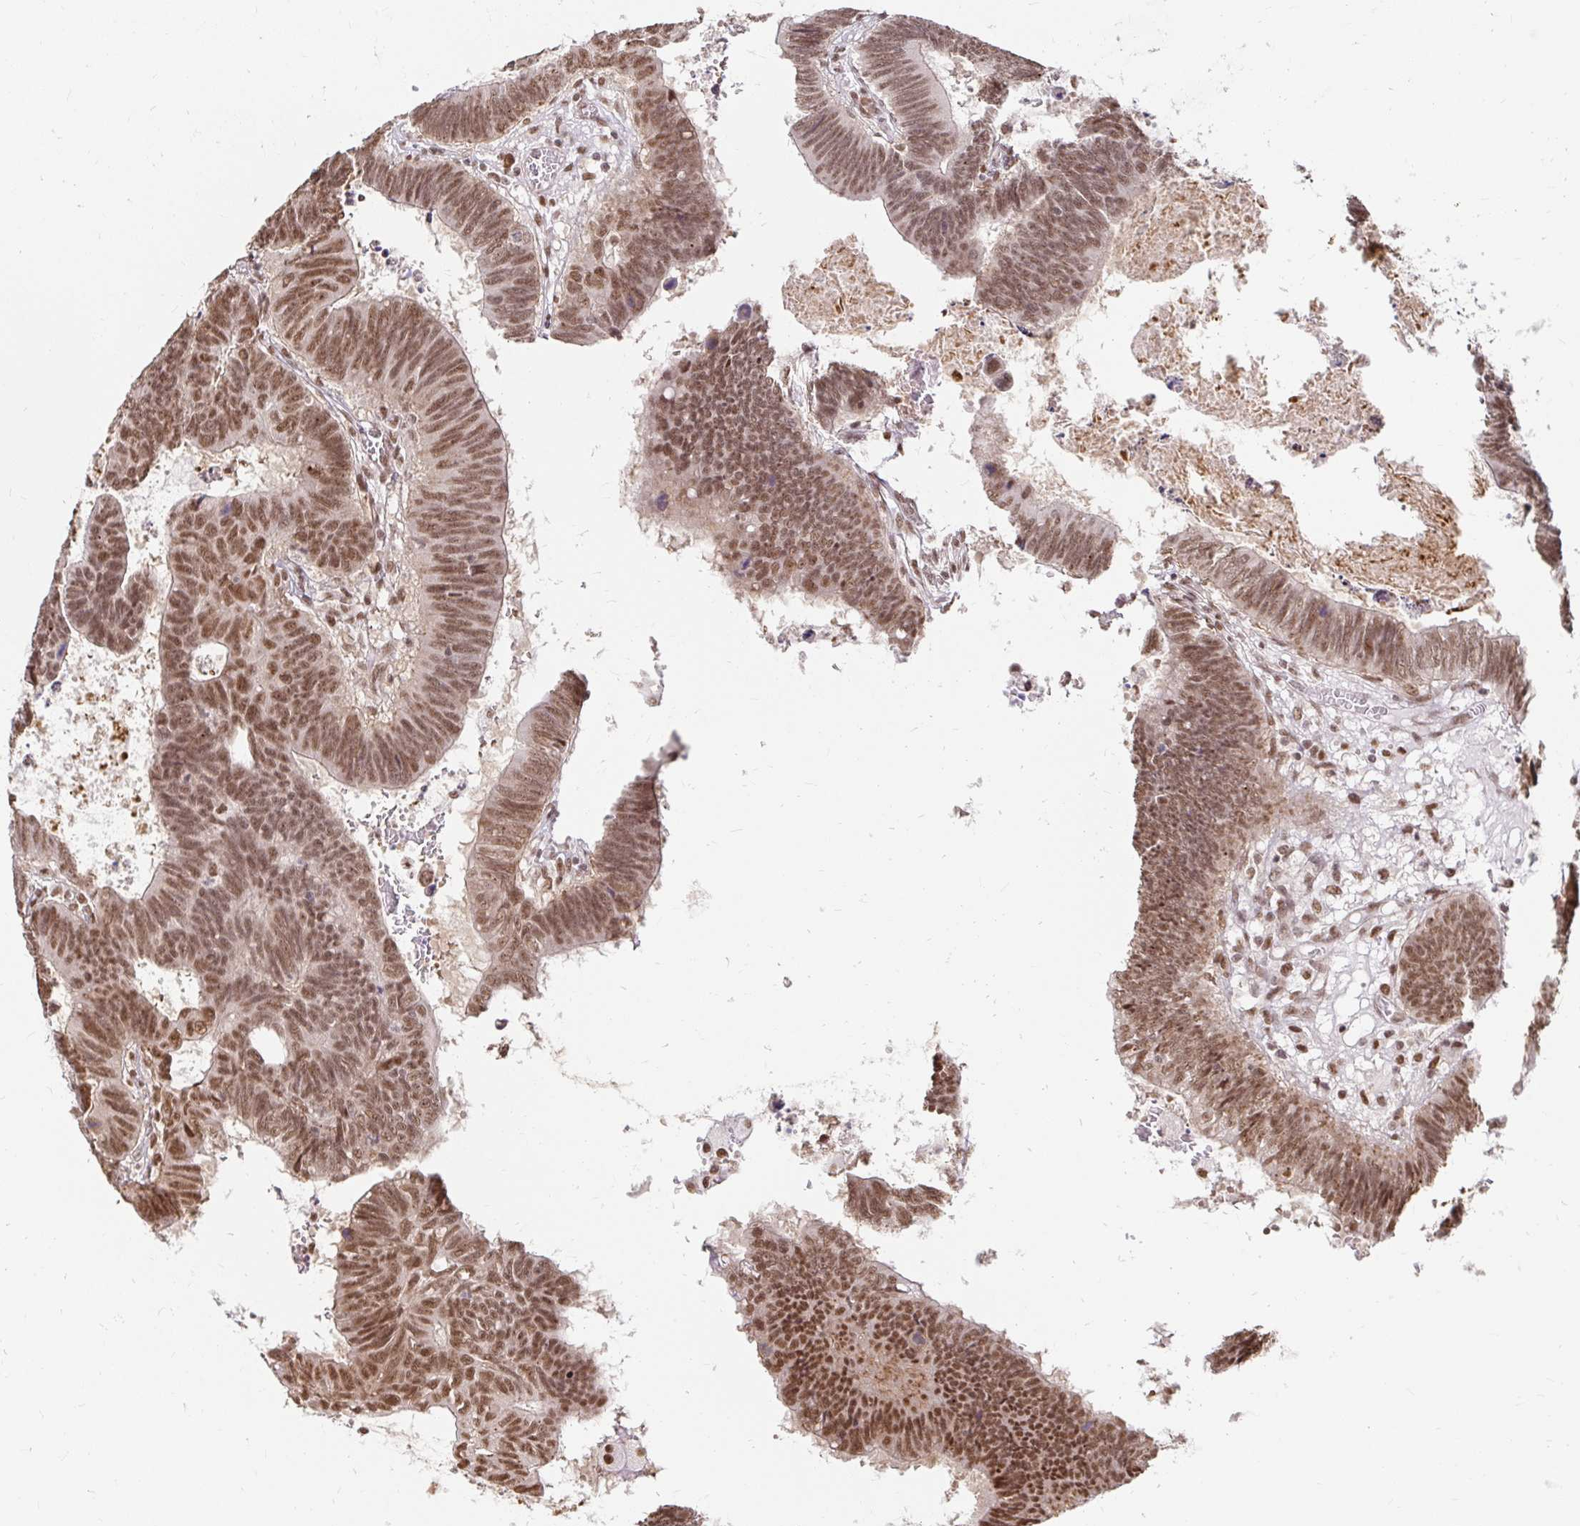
{"staining": {"intensity": "moderate", "quantity": ">75%", "location": "nuclear"}, "tissue": "colorectal cancer", "cell_type": "Tumor cells", "image_type": "cancer", "snomed": [{"axis": "morphology", "description": "Adenocarcinoma, NOS"}, {"axis": "topography", "description": "Colon"}], "caption": "Protein expression analysis of human colorectal cancer (adenocarcinoma) reveals moderate nuclear staining in approximately >75% of tumor cells.", "gene": "HNRNPU", "patient": {"sex": "male", "age": 62}}